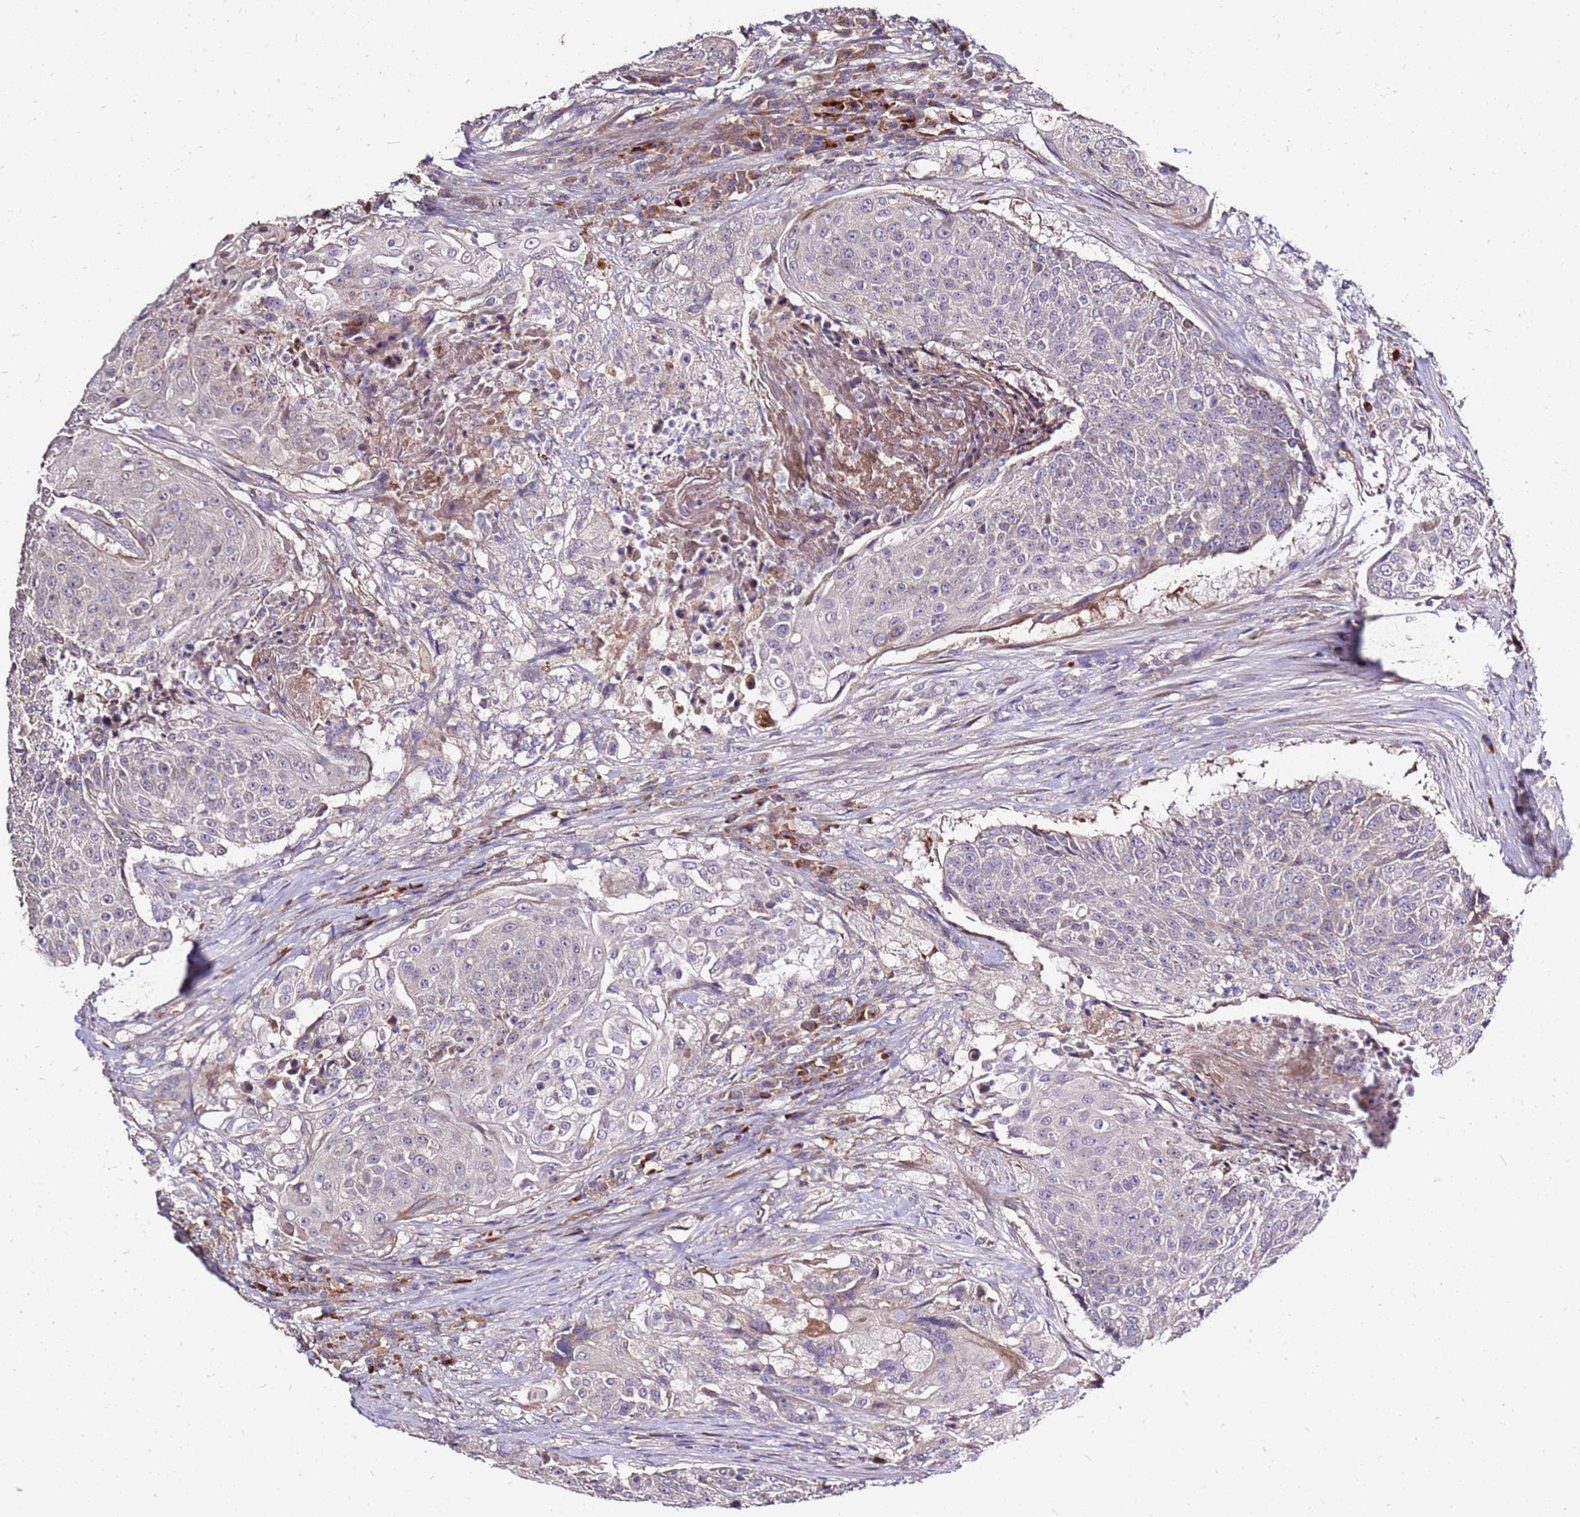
{"staining": {"intensity": "weak", "quantity": "<25%", "location": "cytoplasmic/membranous"}, "tissue": "urothelial cancer", "cell_type": "Tumor cells", "image_type": "cancer", "snomed": [{"axis": "morphology", "description": "Urothelial carcinoma, High grade"}, {"axis": "topography", "description": "Urinary bladder"}], "caption": "Protein analysis of urothelial cancer shows no significant positivity in tumor cells. Brightfield microscopy of immunohistochemistry (IHC) stained with DAB (3,3'-diaminobenzidine) (brown) and hematoxylin (blue), captured at high magnification.", "gene": "DCDC2C", "patient": {"sex": "female", "age": 63}}